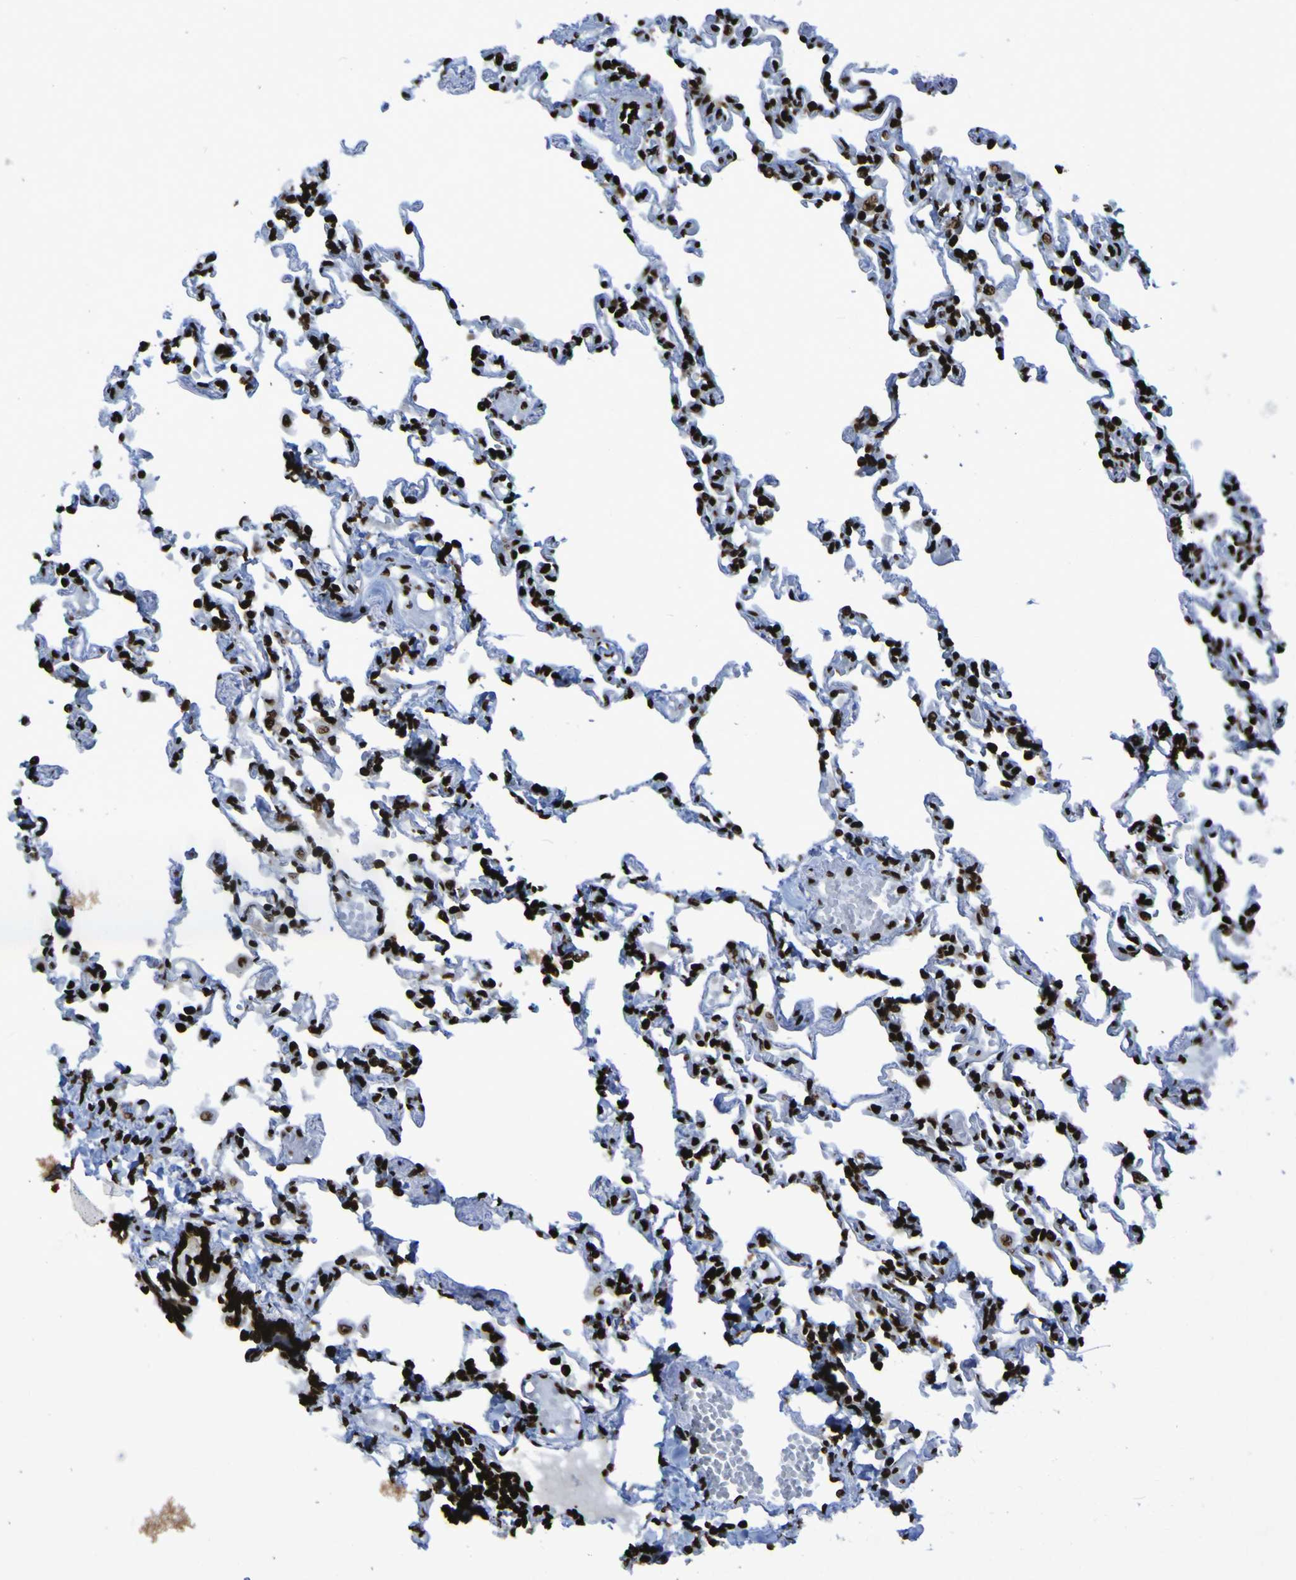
{"staining": {"intensity": "strong", "quantity": ">75%", "location": "nuclear"}, "tissue": "lung", "cell_type": "Alveolar cells", "image_type": "normal", "snomed": [{"axis": "morphology", "description": "Normal tissue, NOS"}, {"axis": "topography", "description": "Lung"}], "caption": "Alveolar cells demonstrate high levels of strong nuclear expression in approximately >75% of cells in unremarkable human lung. Ihc stains the protein of interest in brown and the nuclei are stained blue.", "gene": "NPM1", "patient": {"sex": "male", "age": 21}}